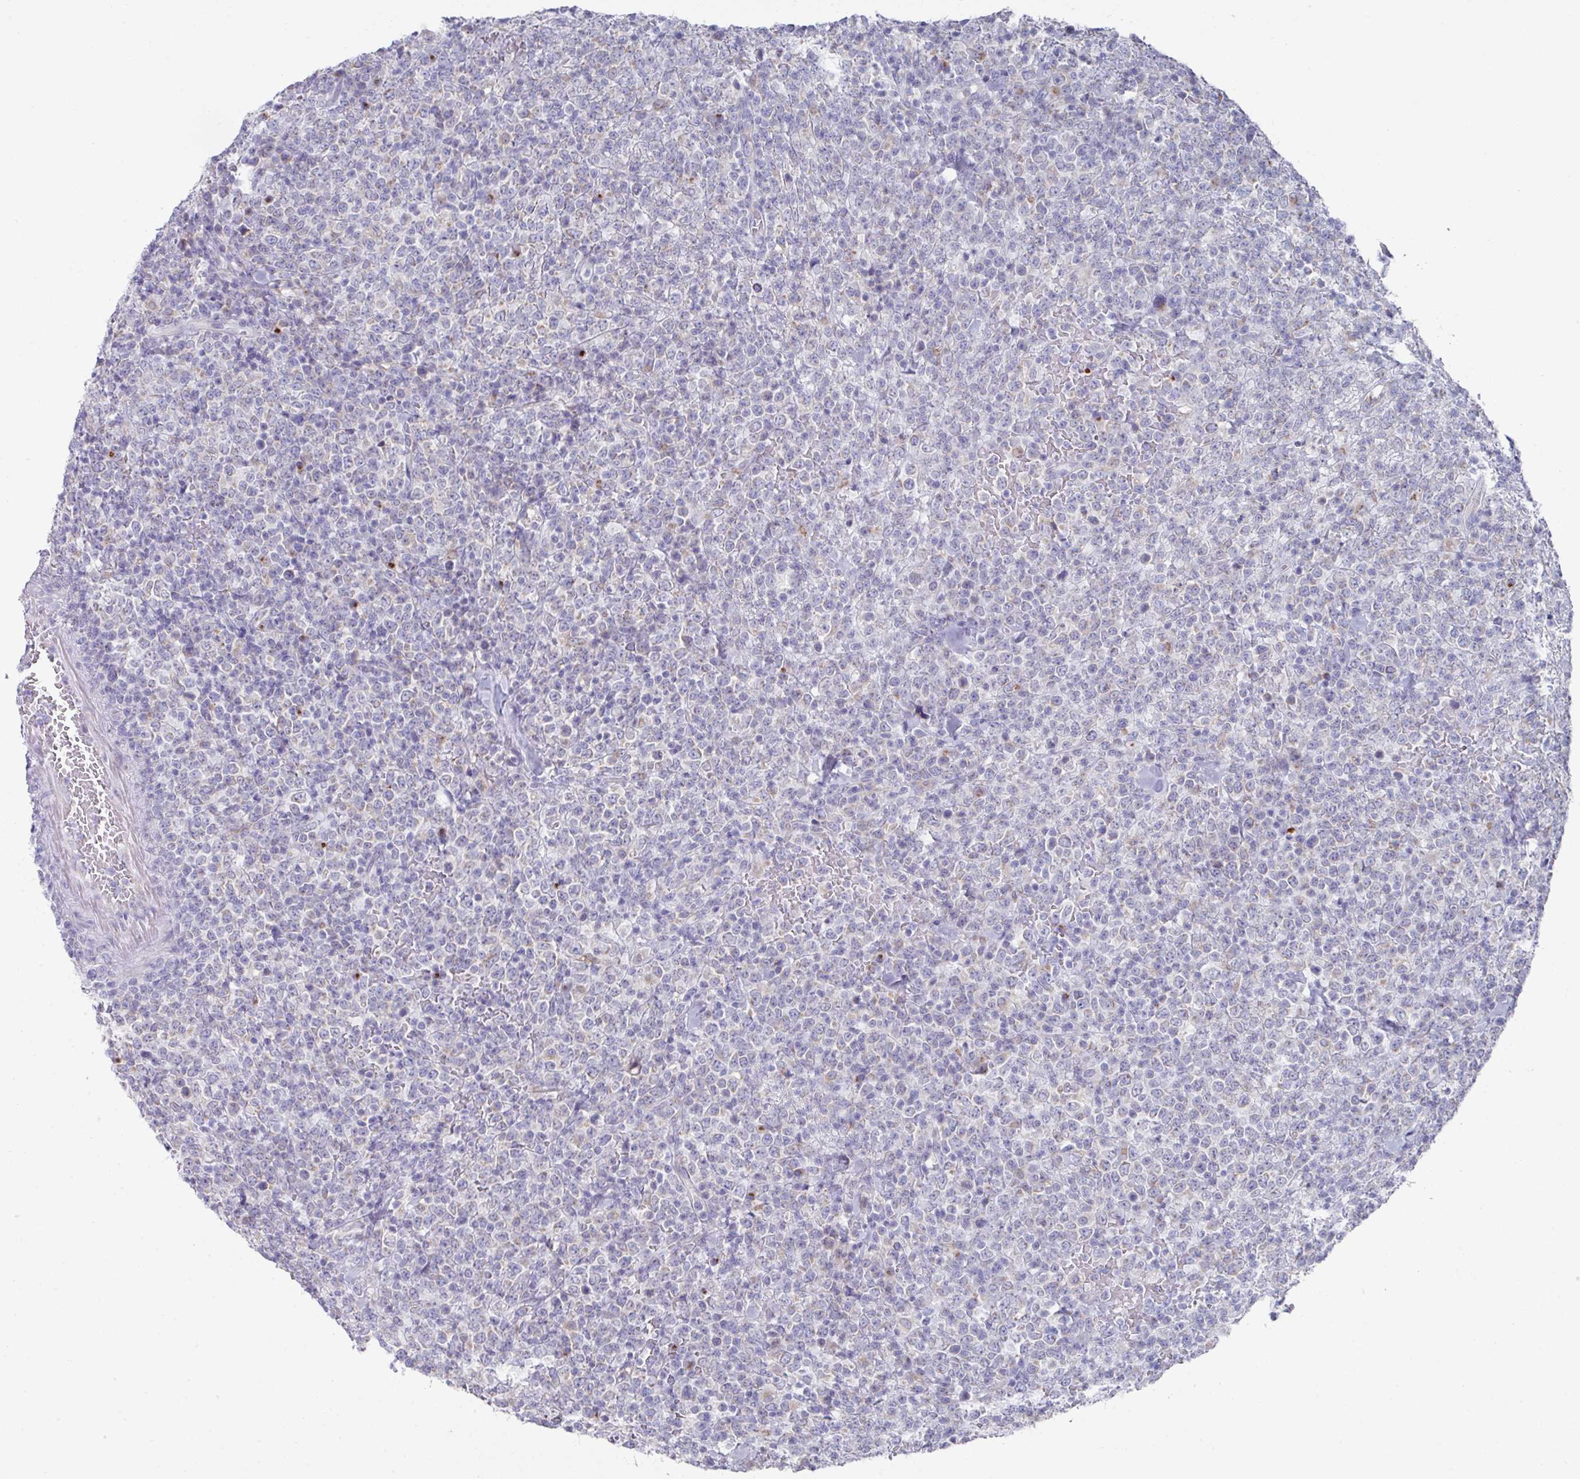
{"staining": {"intensity": "negative", "quantity": "none", "location": "none"}, "tissue": "lymphoma", "cell_type": "Tumor cells", "image_type": "cancer", "snomed": [{"axis": "morphology", "description": "Malignant lymphoma, non-Hodgkin's type, High grade"}, {"axis": "topography", "description": "Colon"}], "caption": "This is a micrograph of immunohistochemistry (IHC) staining of lymphoma, which shows no positivity in tumor cells. (Brightfield microscopy of DAB (3,3'-diaminobenzidine) immunohistochemistry at high magnification).", "gene": "VKORC1L1", "patient": {"sex": "female", "age": 53}}